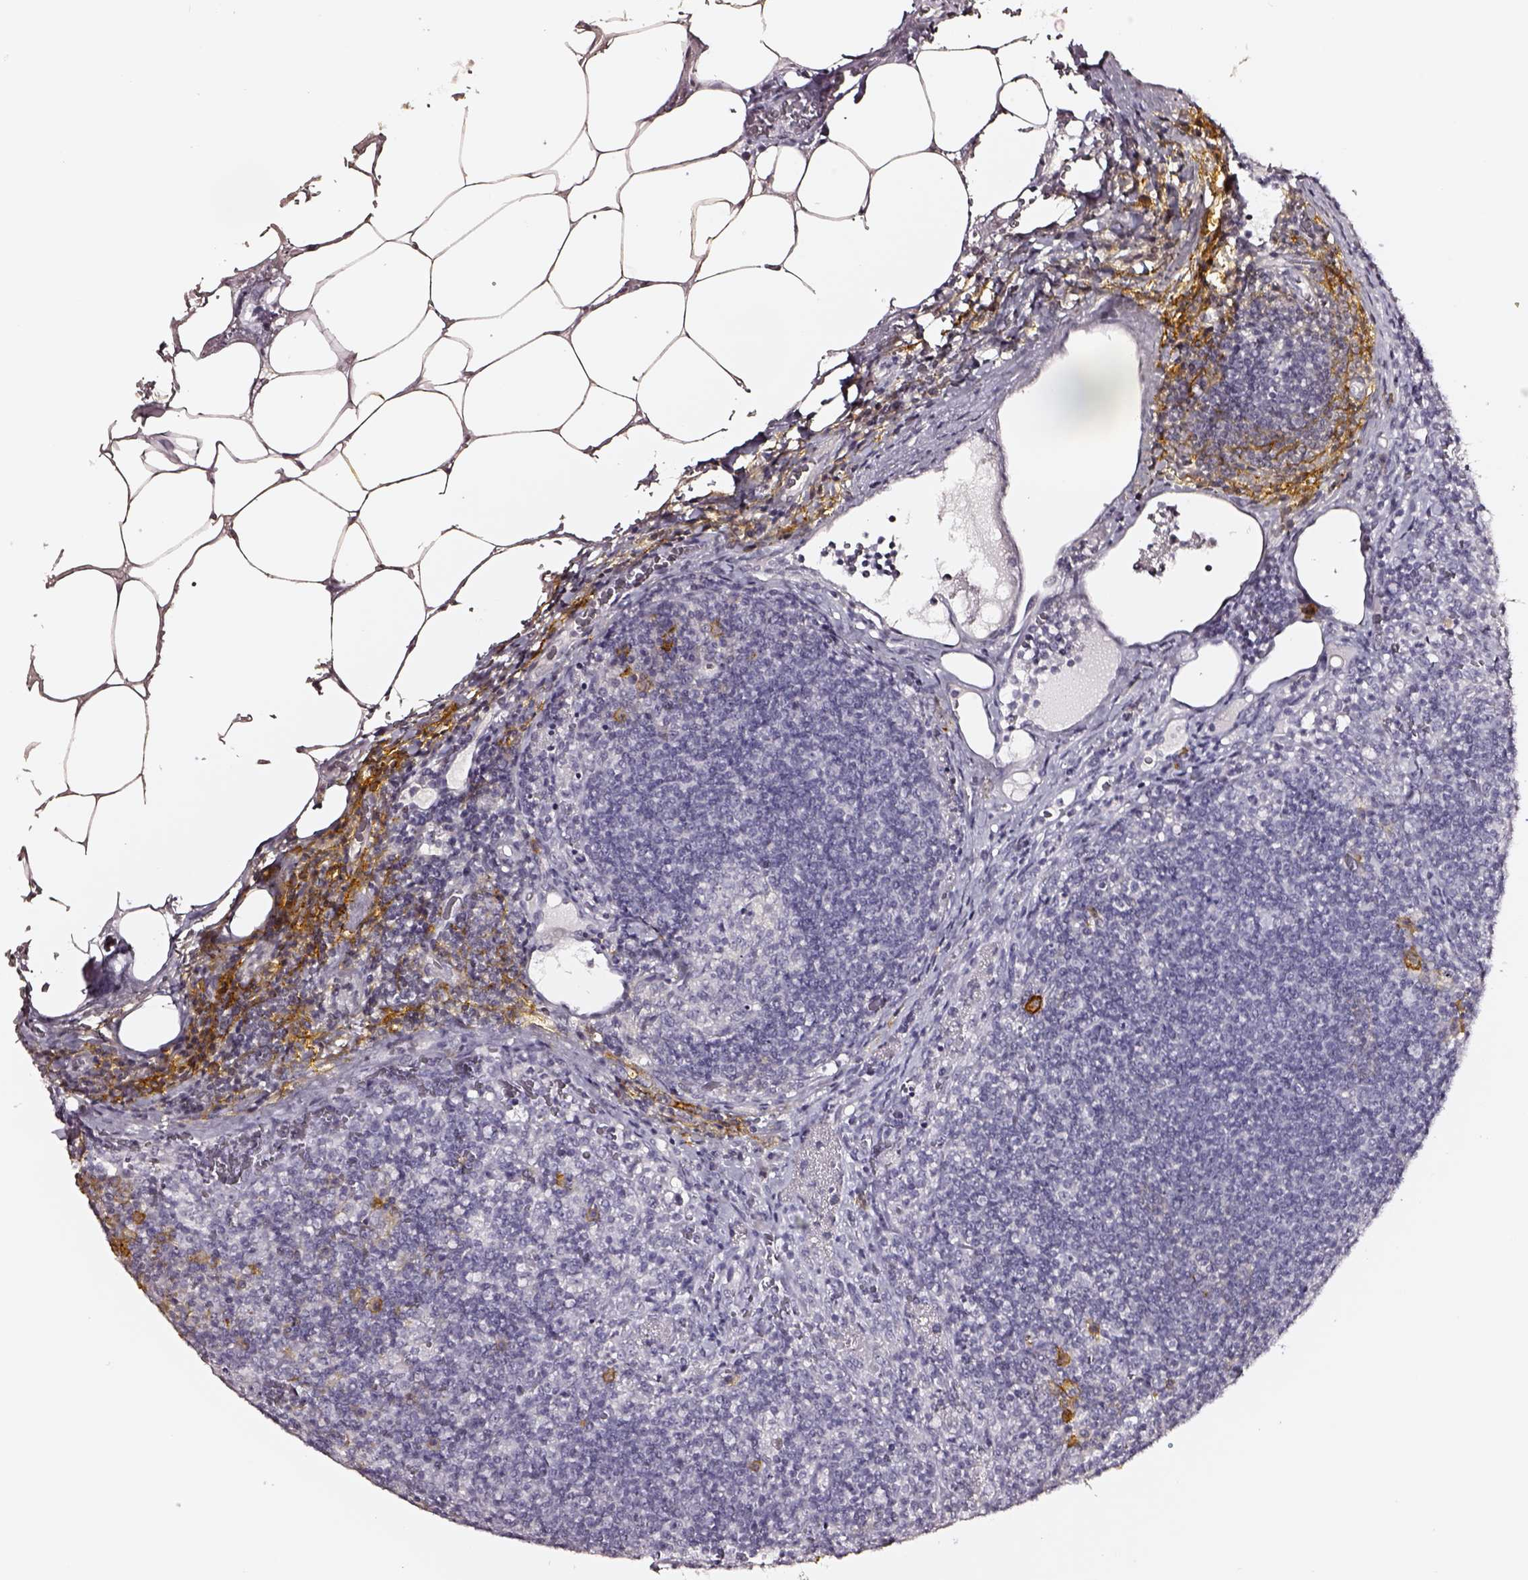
{"staining": {"intensity": "negative", "quantity": "none", "location": "none"}, "tissue": "lymph node", "cell_type": "Germinal center cells", "image_type": "normal", "snomed": [{"axis": "morphology", "description": "Normal tissue, NOS"}, {"axis": "topography", "description": "Lymph node"}], "caption": "Immunohistochemistry (IHC) of unremarkable human lymph node displays no expression in germinal center cells.", "gene": "DPEP1", "patient": {"sex": "male", "age": 67}}